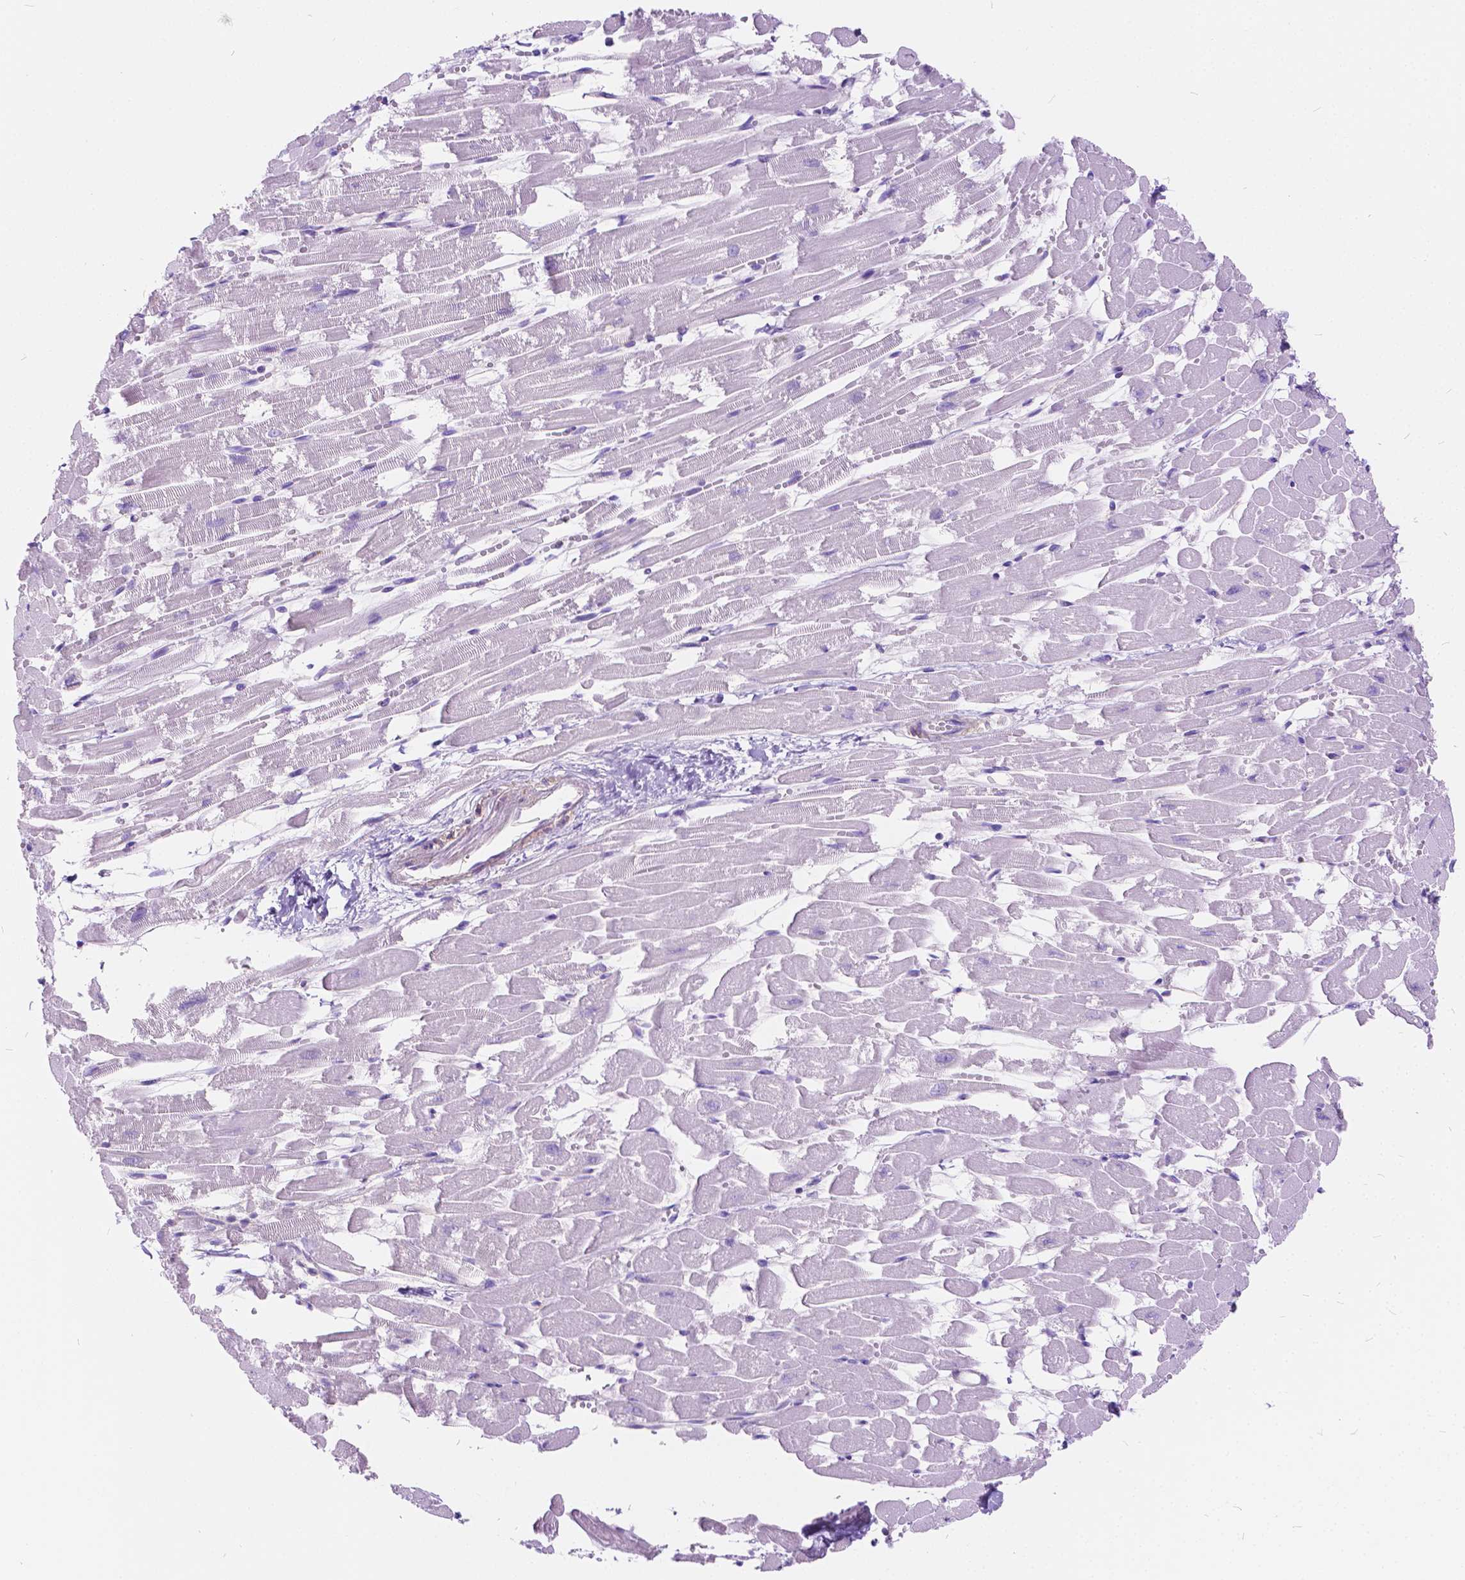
{"staining": {"intensity": "negative", "quantity": "none", "location": "none"}, "tissue": "heart muscle", "cell_type": "Cardiomyocytes", "image_type": "normal", "snomed": [{"axis": "morphology", "description": "Normal tissue, NOS"}, {"axis": "topography", "description": "Heart"}], "caption": "DAB immunohistochemical staining of normal human heart muscle displays no significant staining in cardiomyocytes. The staining is performed using DAB brown chromogen with nuclei counter-stained in using hematoxylin.", "gene": "CHRM1", "patient": {"sex": "female", "age": 52}}